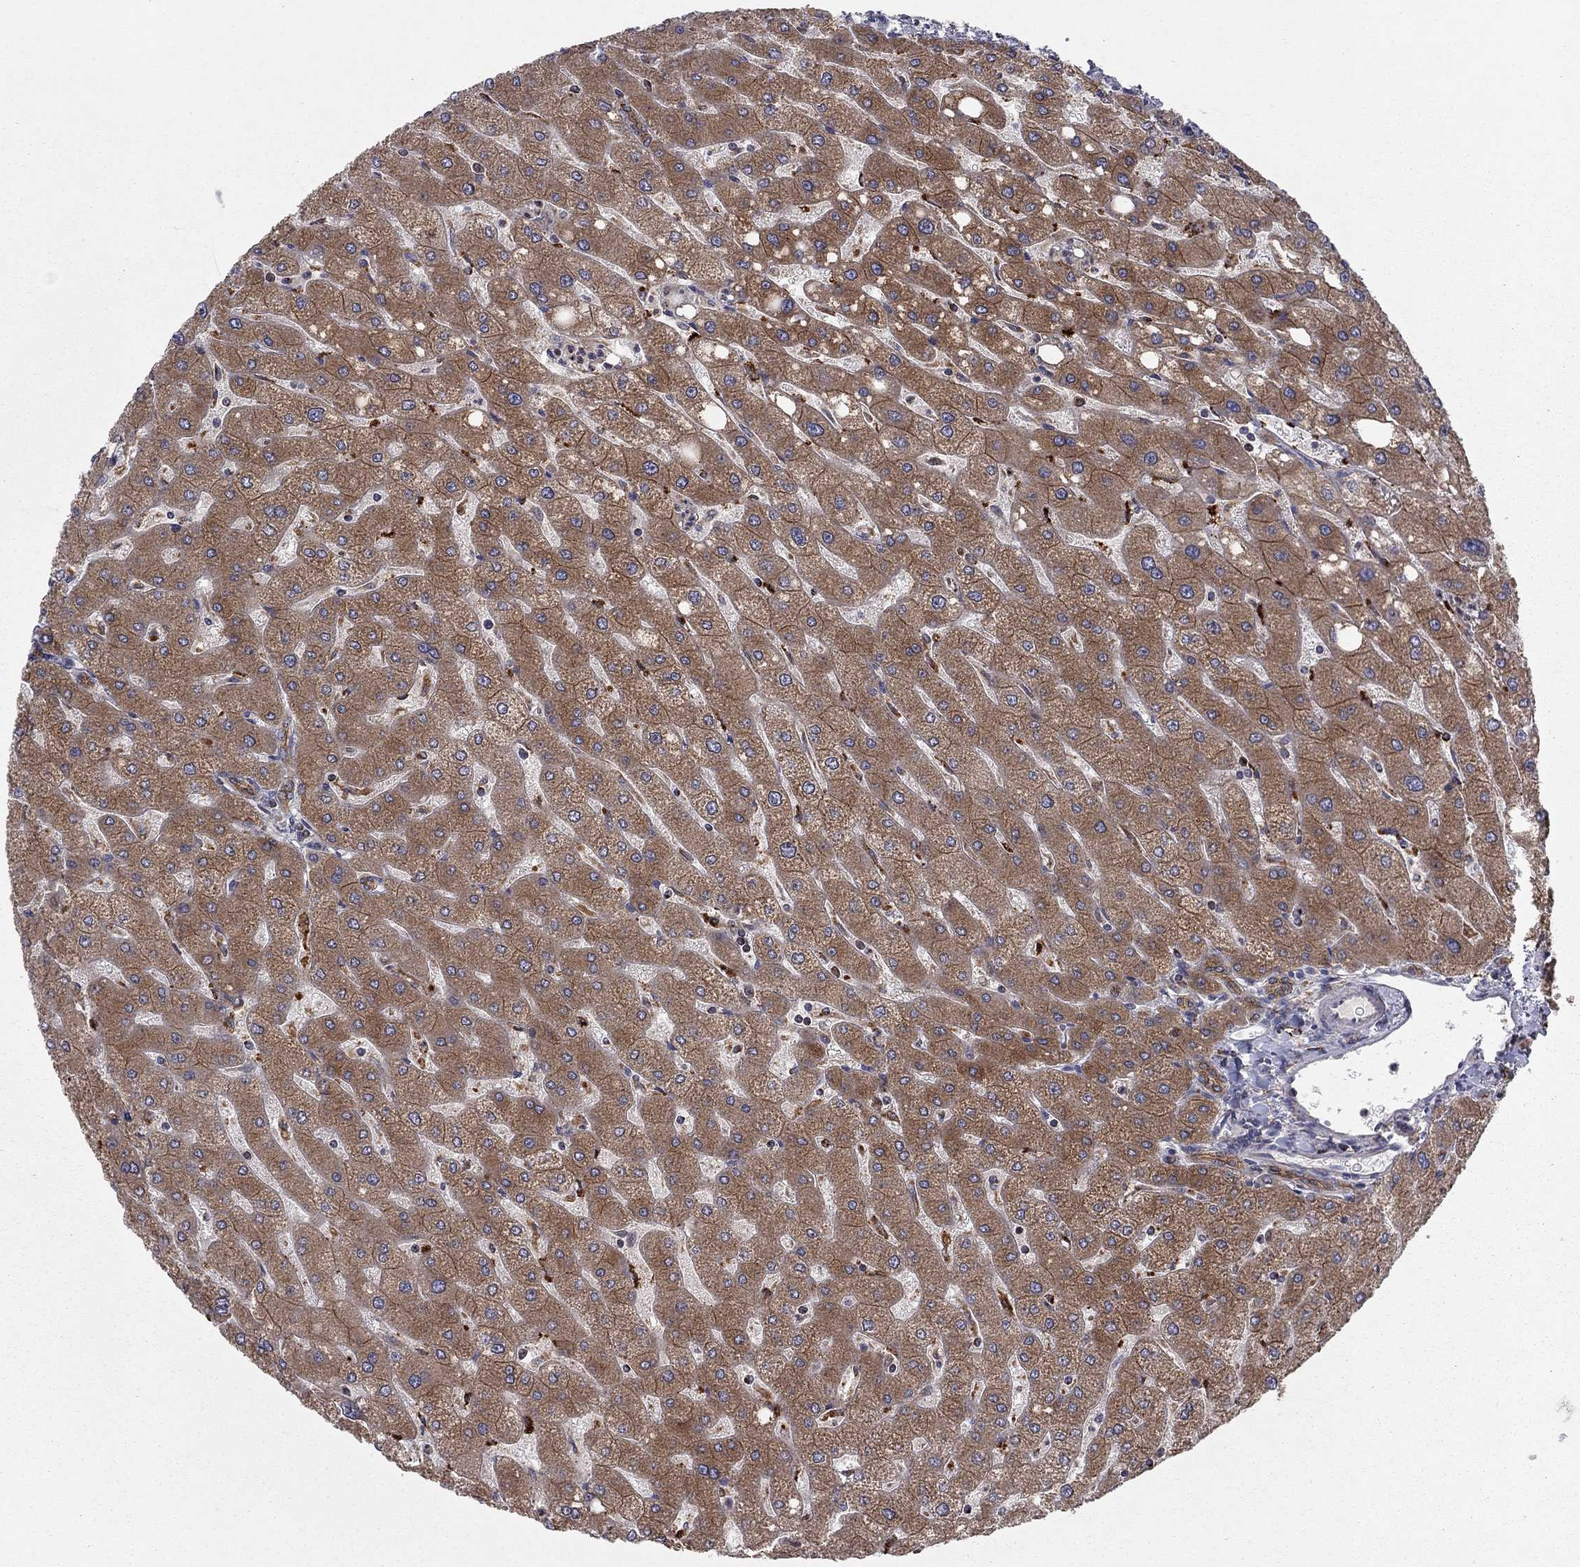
{"staining": {"intensity": "moderate", "quantity": ">75%", "location": "cytoplasmic/membranous"}, "tissue": "liver", "cell_type": "Cholangiocytes", "image_type": "normal", "snomed": [{"axis": "morphology", "description": "Normal tissue, NOS"}, {"axis": "topography", "description": "Liver"}], "caption": "Immunohistochemistry staining of benign liver, which shows medium levels of moderate cytoplasmic/membranous positivity in about >75% of cholangiocytes indicating moderate cytoplasmic/membranous protein expression. The staining was performed using DAB (3,3'-diaminobenzidine) (brown) for protein detection and nuclei were counterstained in hematoxylin (blue).", "gene": "YIF1A", "patient": {"sex": "male", "age": 67}}